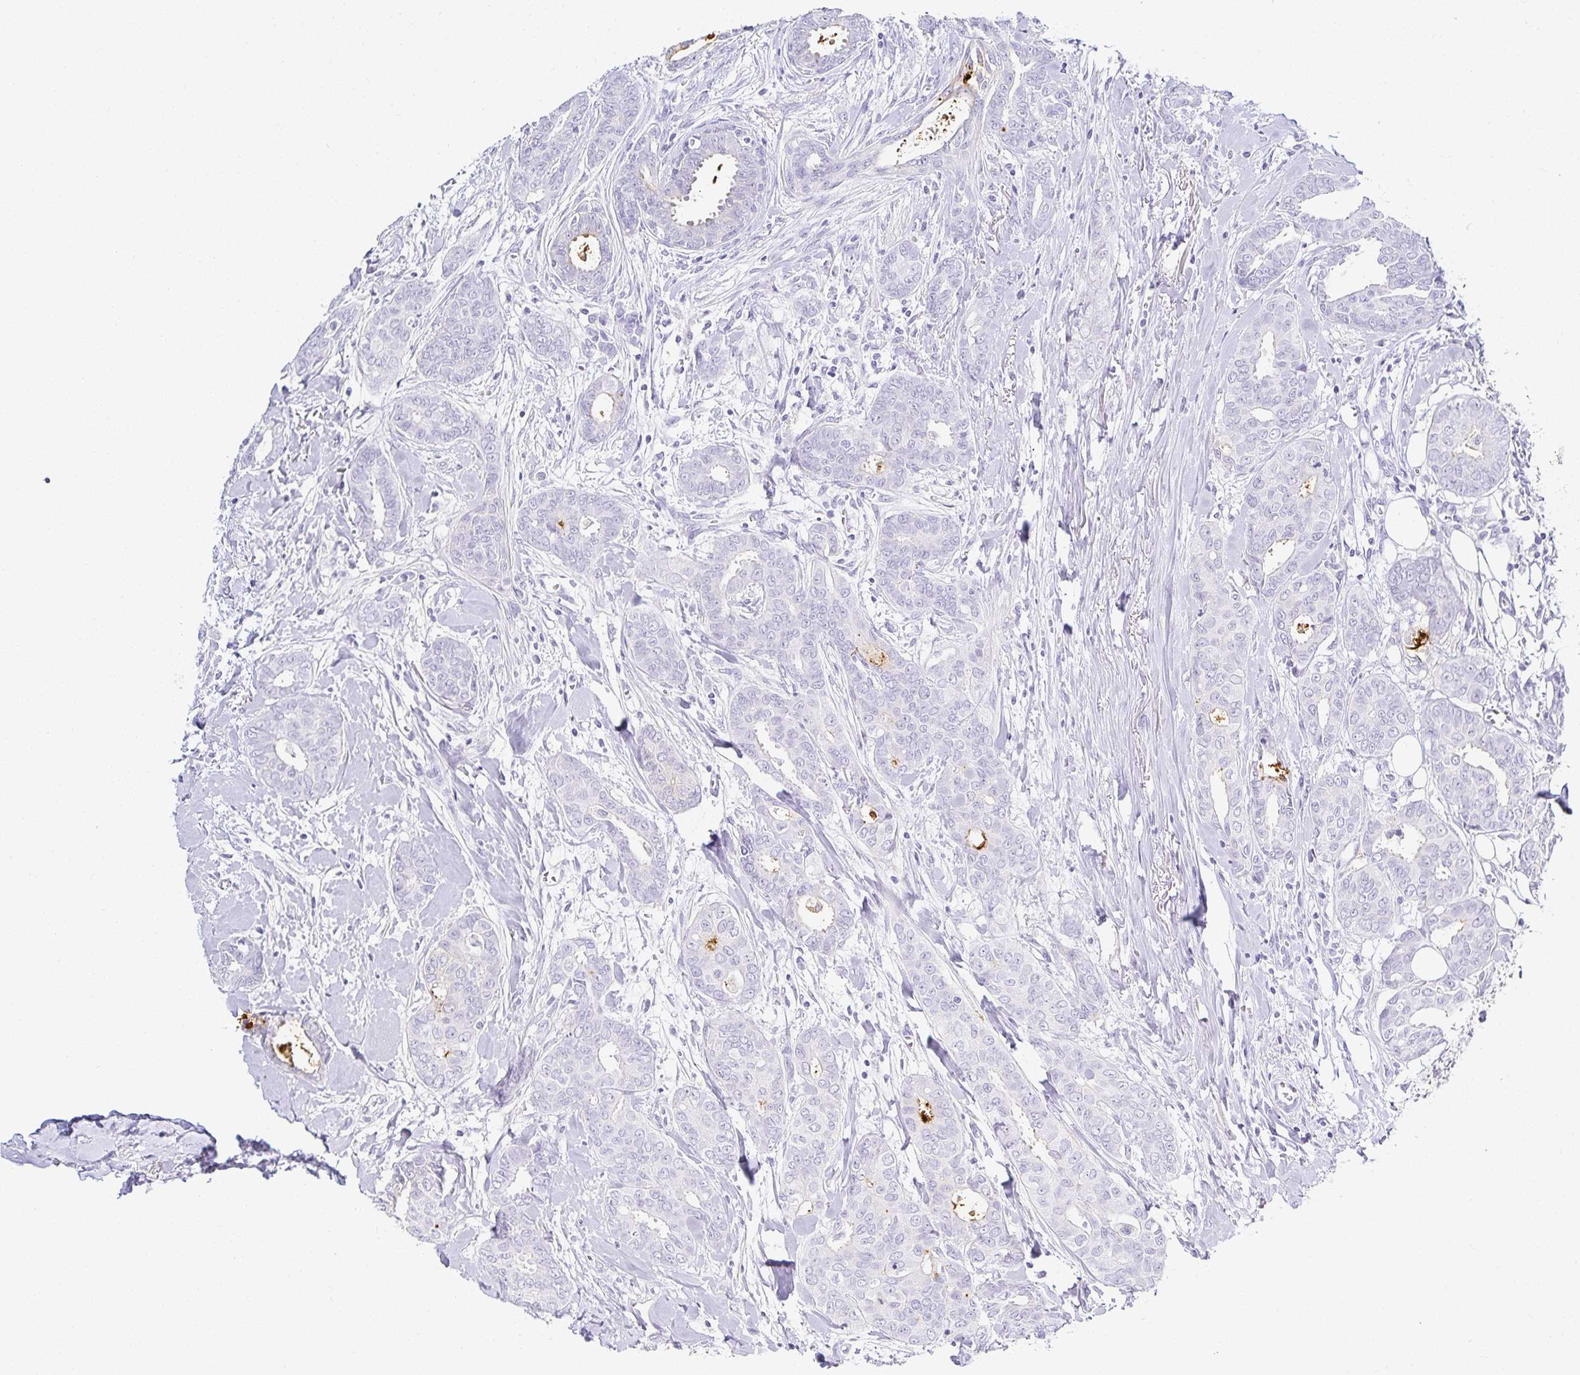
{"staining": {"intensity": "strong", "quantity": "<25%", "location": "cytoplasmic/membranous"}, "tissue": "breast cancer", "cell_type": "Tumor cells", "image_type": "cancer", "snomed": [{"axis": "morphology", "description": "Duct carcinoma"}, {"axis": "topography", "description": "Breast"}], "caption": "Immunohistochemical staining of human breast cancer demonstrates medium levels of strong cytoplasmic/membranous positivity in approximately <25% of tumor cells.", "gene": "GP2", "patient": {"sex": "female", "age": 45}}